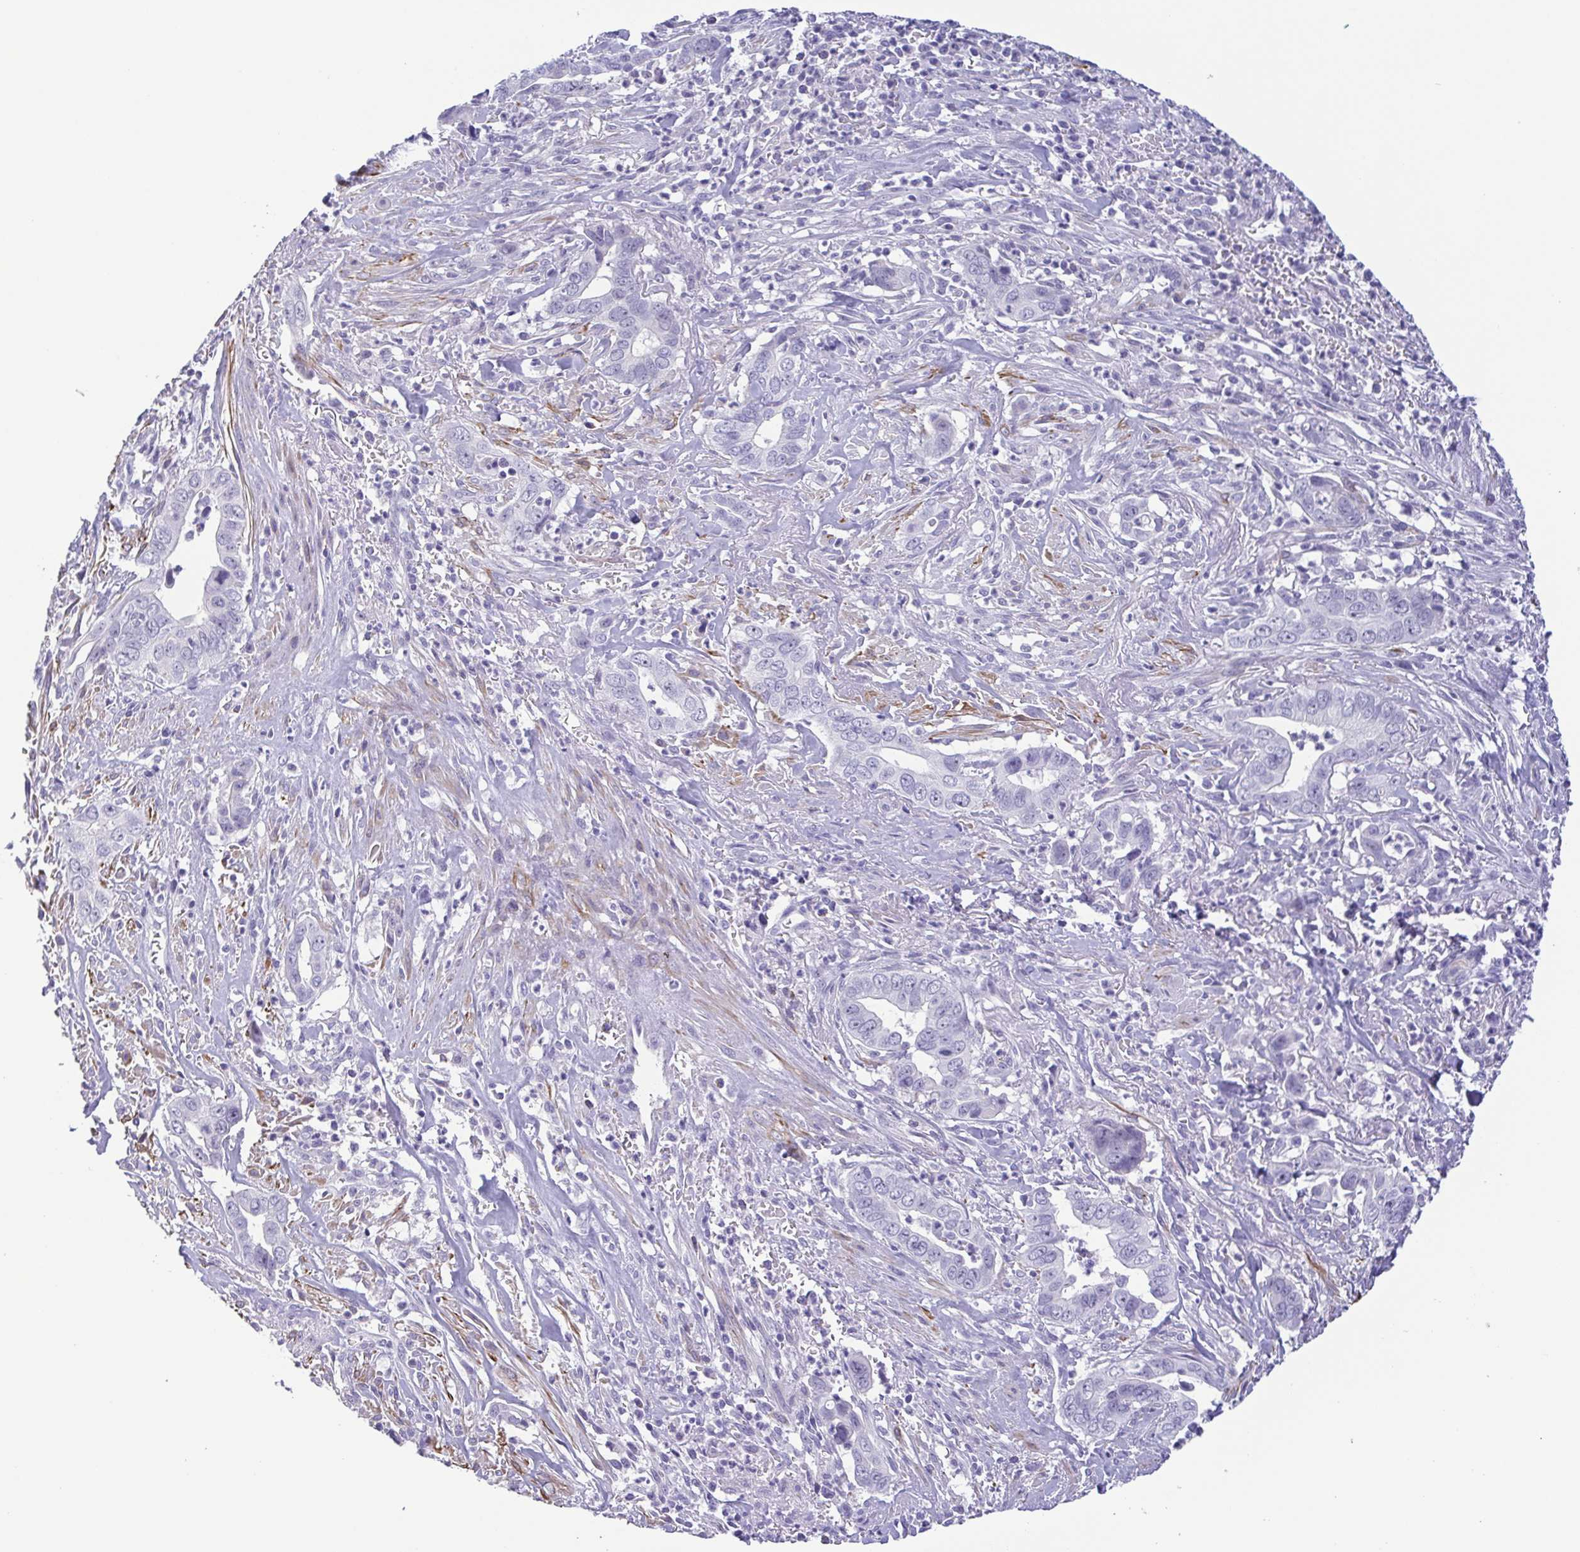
{"staining": {"intensity": "negative", "quantity": "none", "location": "none"}, "tissue": "liver cancer", "cell_type": "Tumor cells", "image_type": "cancer", "snomed": [{"axis": "morphology", "description": "Cholangiocarcinoma"}, {"axis": "topography", "description": "Liver"}], "caption": "Immunohistochemistry (IHC) of human liver cancer shows no expression in tumor cells.", "gene": "MYL7", "patient": {"sex": "female", "age": 79}}